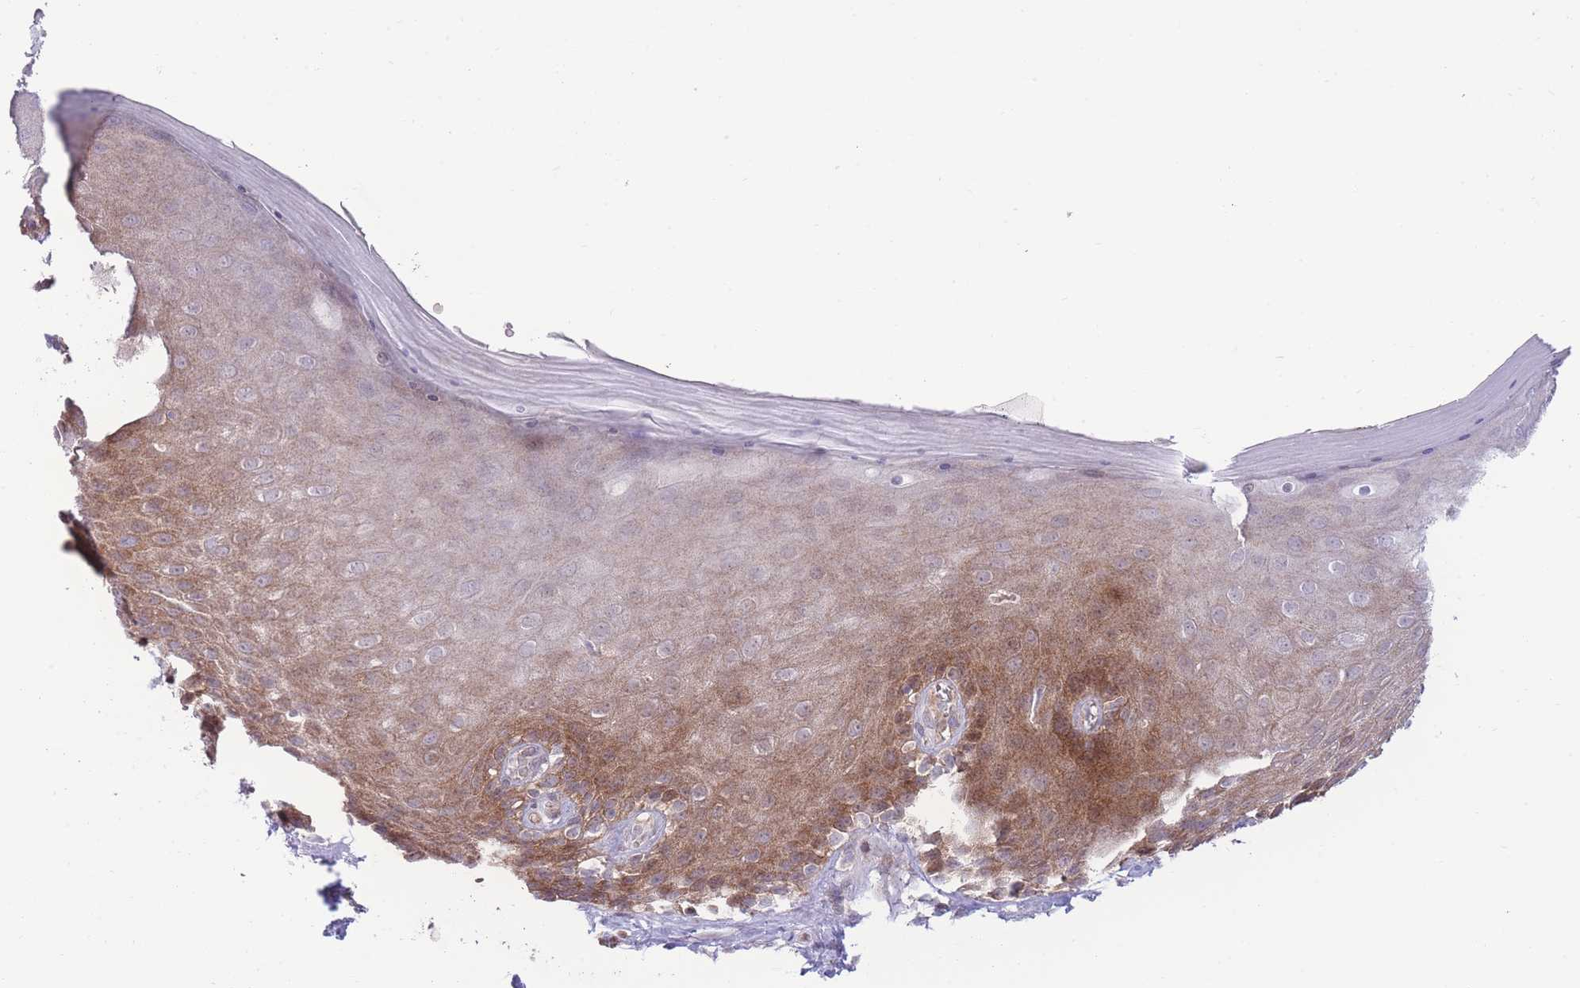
{"staining": {"intensity": "moderate", "quantity": "25%-75%", "location": "cytoplasmic/membranous"}, "tissue": "skin", "cell_type": "Epidermal cells", "image_type": "normal", "snomed": [{"axis": "morphology", "description": "Normal tissue, NOS"}, {"axis": "topography", "description": "Anal"}, {"axis": "topography", "description": "Peripheral nerve tissue"}], "caption": "A brown stain shows moderate cytoplasmic/membranous expression of a protein in epidermal cells of benign human skin.", "gene": "RIC8A", "patient": {"sex": "male", "age": 53}}